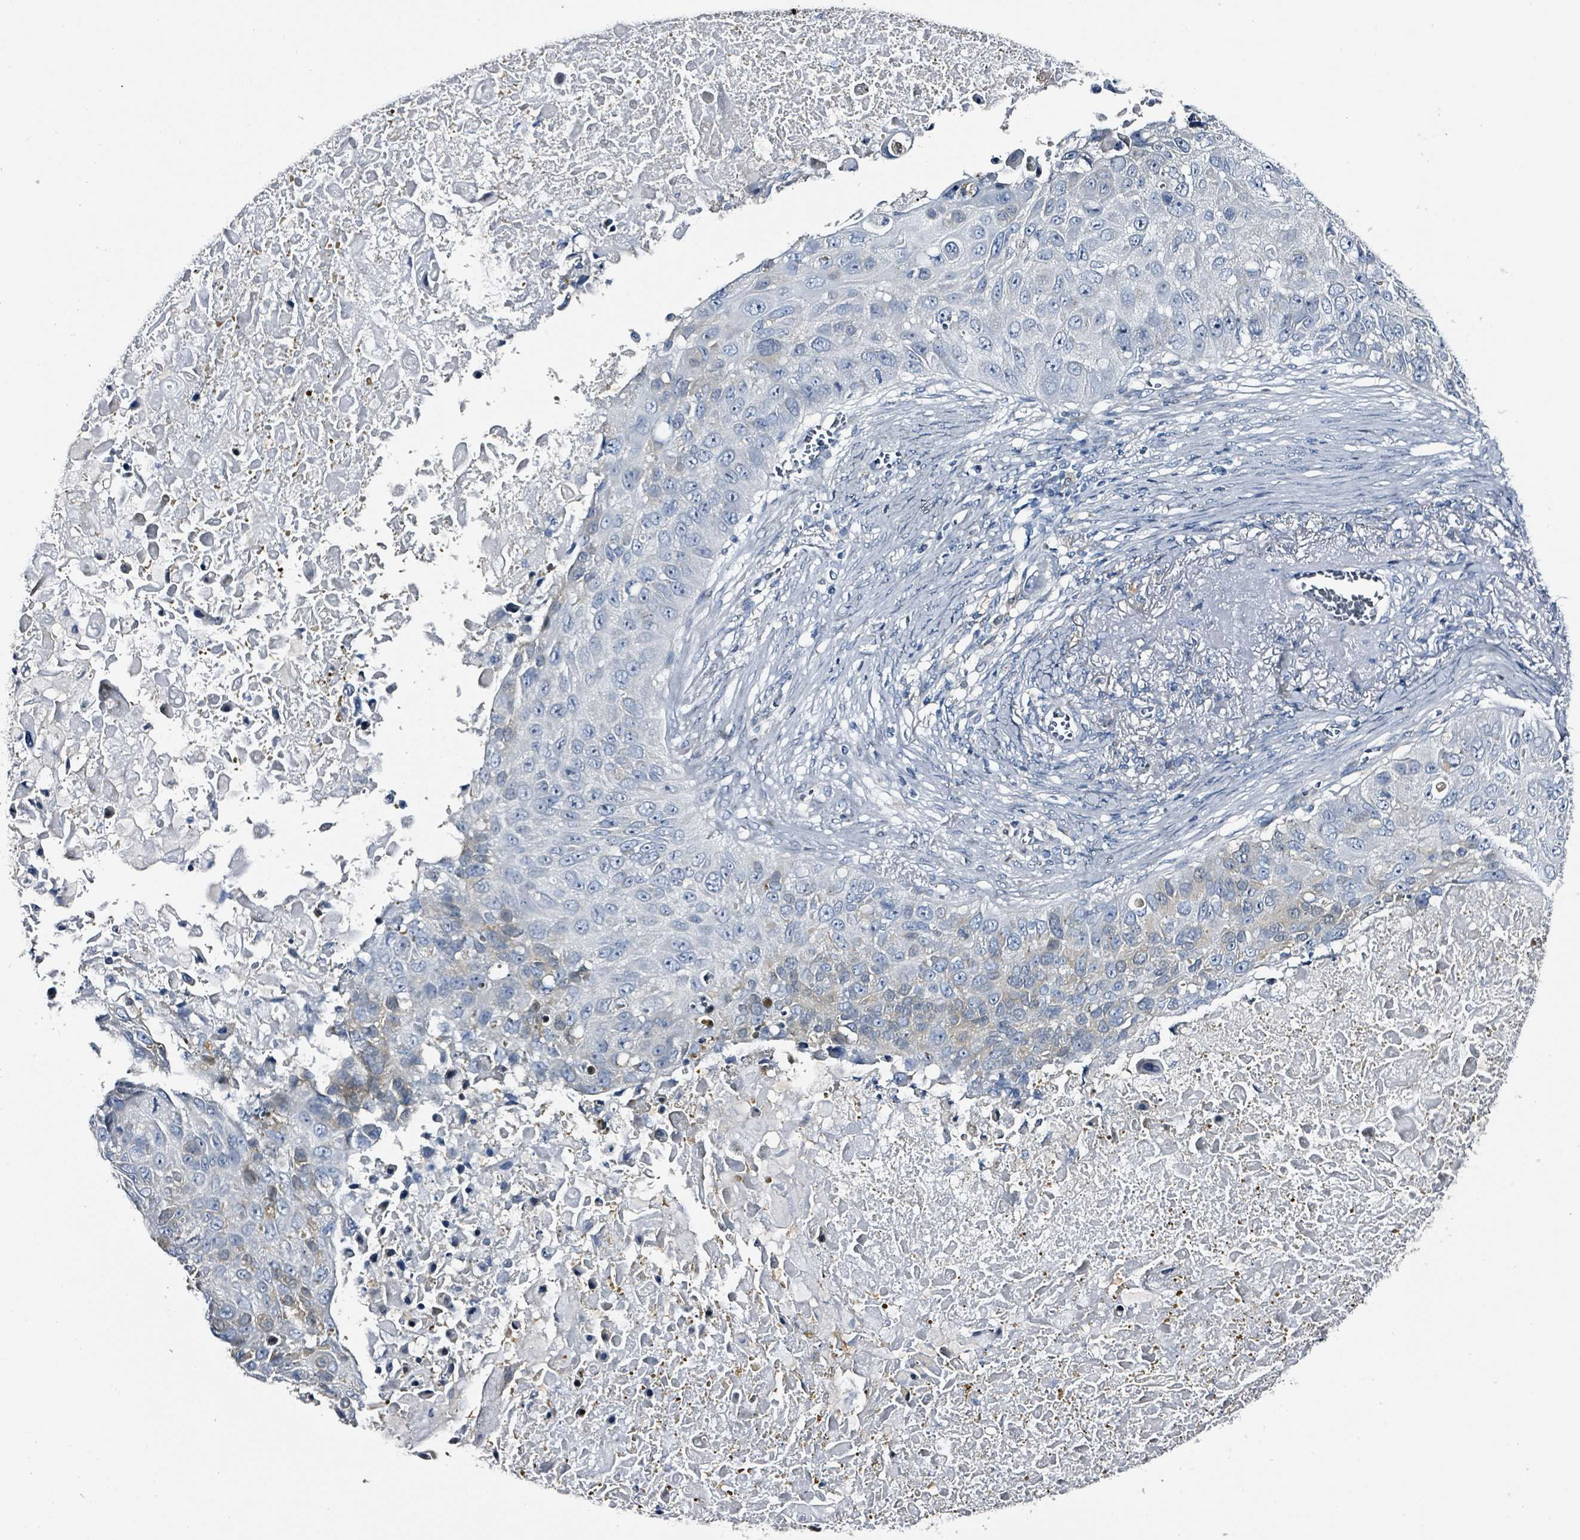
{"staining": {"intensity": "negative", "quantity": "none", "location": "none"}, "tissue": "lung cancer", "cell_type": "Tumor cells", "image_type": "cancer", "snomed": [{"axis": "morphology", "description": "Squamous cell carcinoma, NOS"}, {"axis": "topography", "description": "Lung"}], "caption": "Immunohistochemistry (IHC) of squamous cell carcinoma (lung) demonstrates no positivity in tumor cells.", "gene": "B3GAT3", "patient": {"sex": "male", "age": 66}}